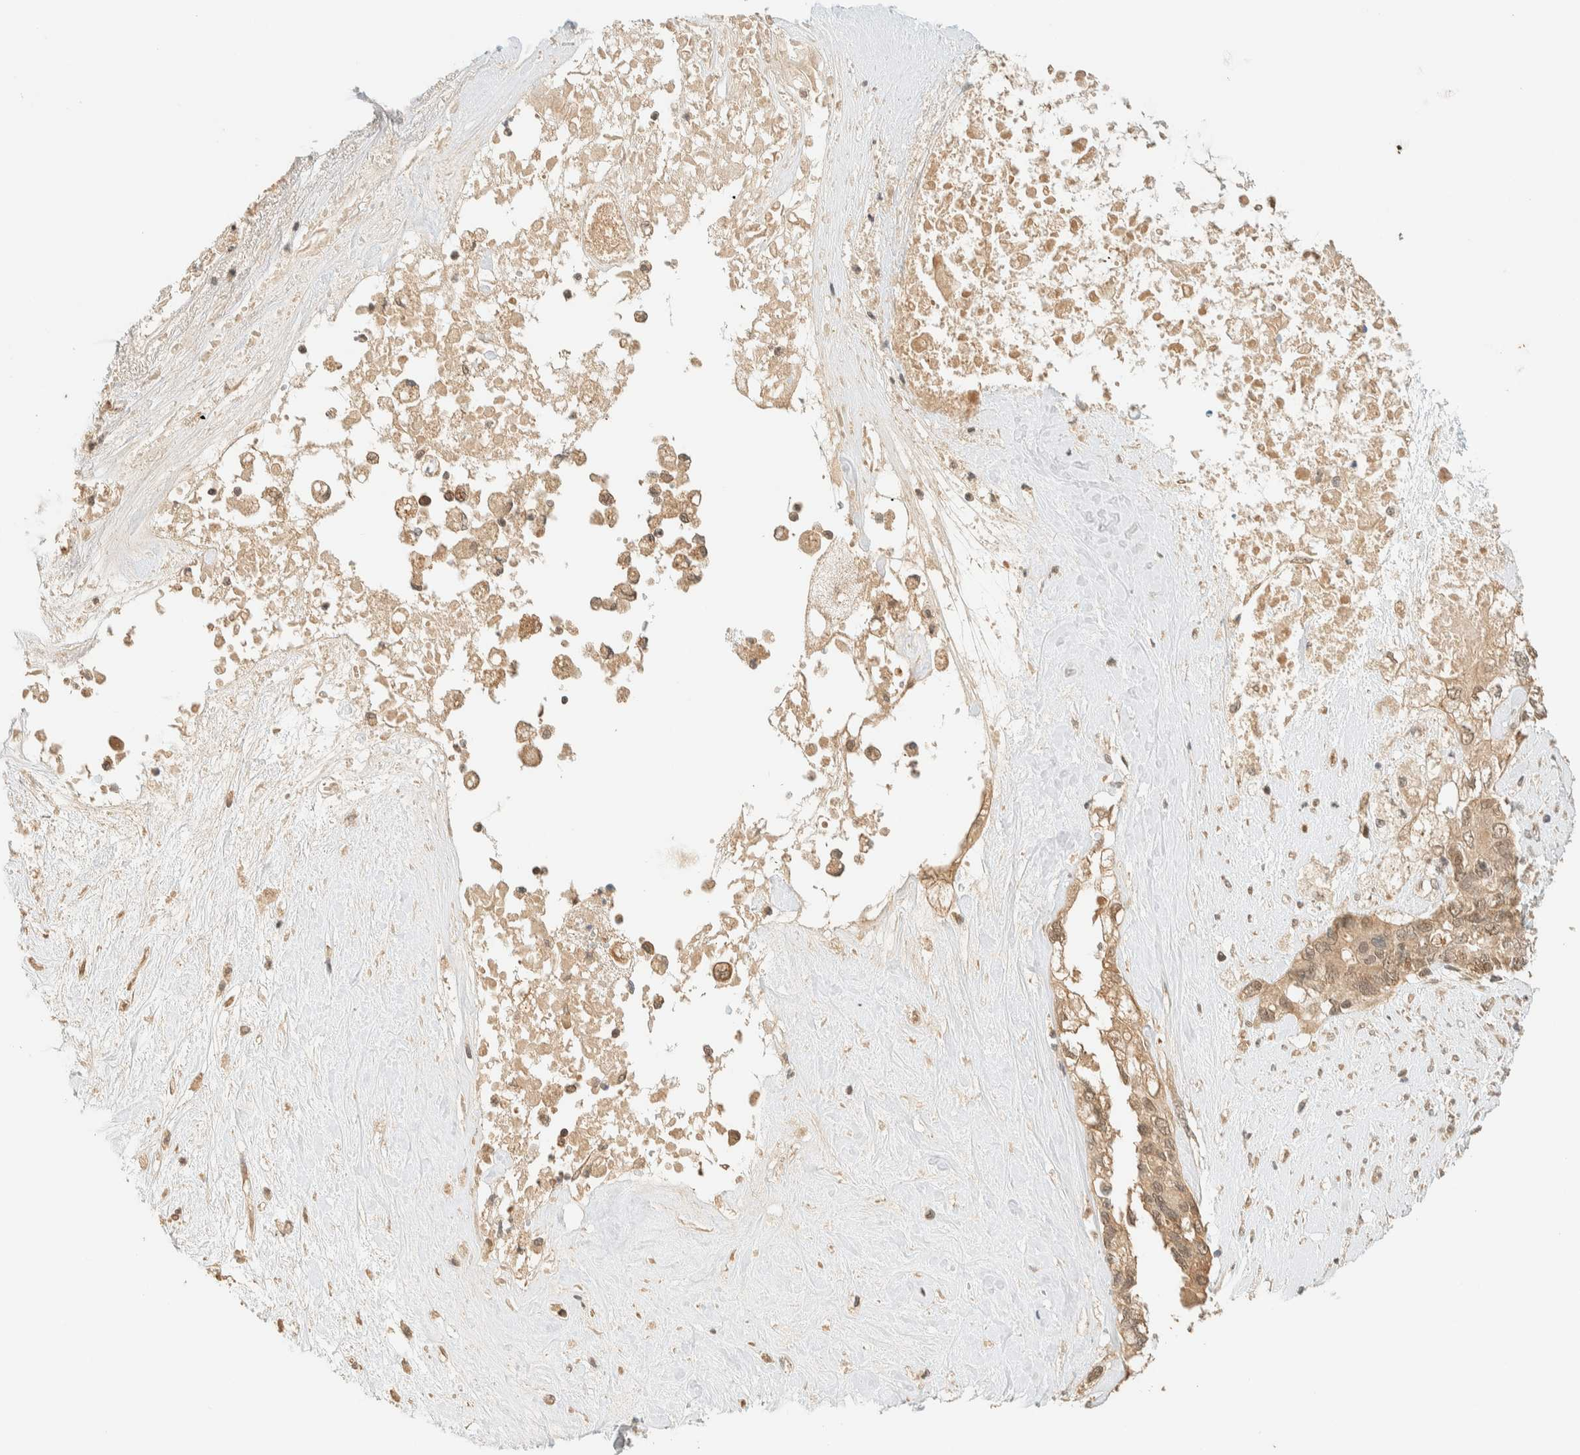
{"staining": {"intensity": "weak", "quantity": ">75%", "location": "cytoplasmic/membranous"}, "tissue": "pancreatic cancer", "cell_type": "Tumor cells", "image_type": "cancer", "snomed": [{"axis": "morphology", "description": "Adenocarcinoma, NOS"}, {"axis": "topography", "description": "Pancreas"}], "caption": "About >75% of tumor cells in pancreatic cancer exhibit weak cytoplasmic/membranous protein positivity as visualized by brown immunohistochemical staining.", "gene": "ZBTB34", "patient": {"sex": "female", "age": 56}}